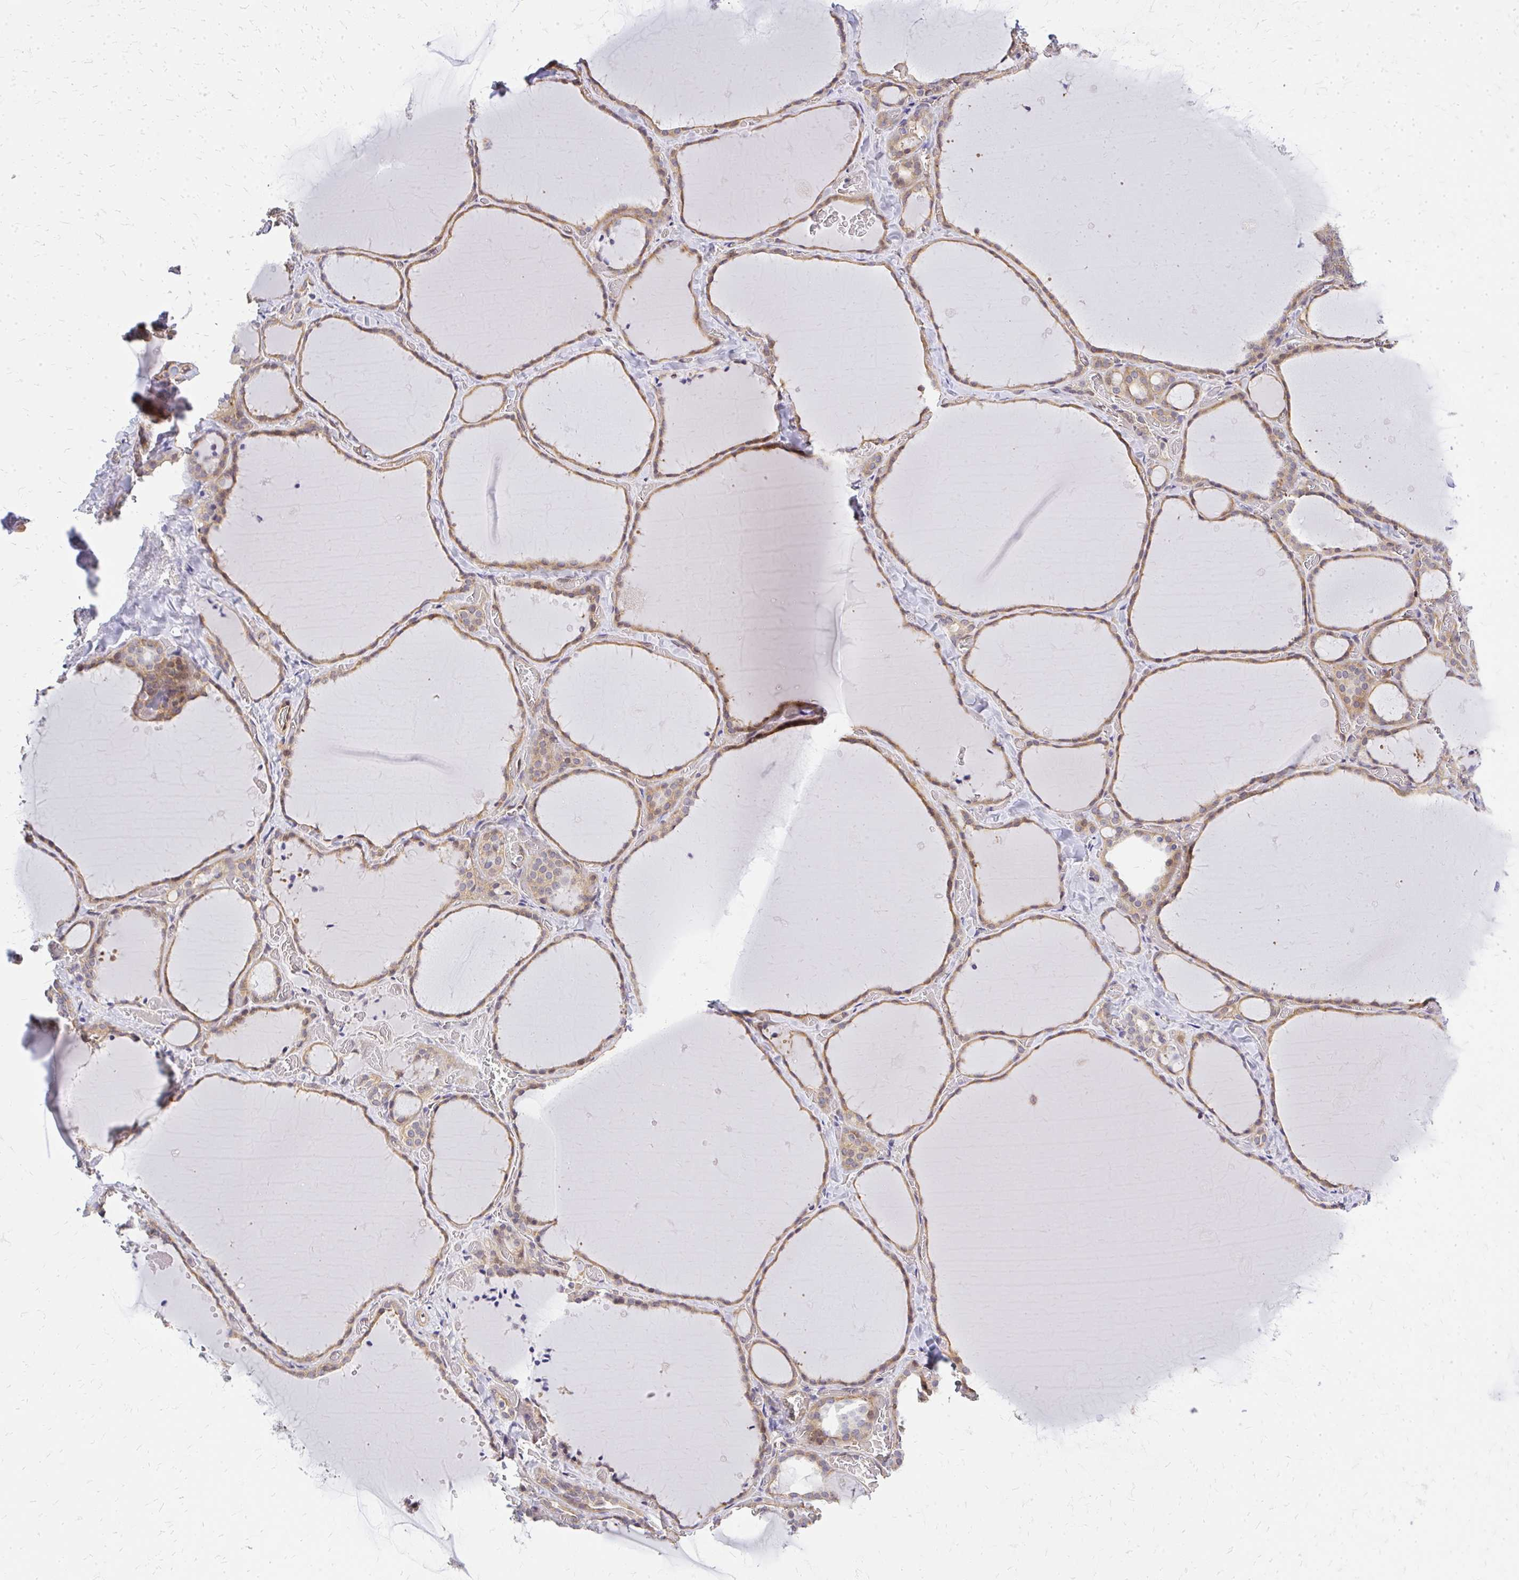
{"staining": {"intensity": "moderate", "quantity": "25%-75%", "location": "cytoplasmic/membranous"}, "tissue": "thyroid gland", "cell_type": "Glandular cells", "image_type": "normal", "snomed": [{"axis": "morphology", "description": "Normal tissue, NOS"}, {"axis": "topography", "description": "Thyroid gland"}], "caption": "Immunohistochemistry staining of normal thyroid gland, which exhibits medium levels of moderate cytoplasmic/membranous expression in about 25%-75% of glandular cells indicating moderate cytoplasmic/membranous protein expression. The staining was performed using DAB (brown) for protein detection and nuclei were counterstained in hematoxylin (blue).", "gene": "ENSG00000258472", "patient": {"sex": "female", "age": 36}}